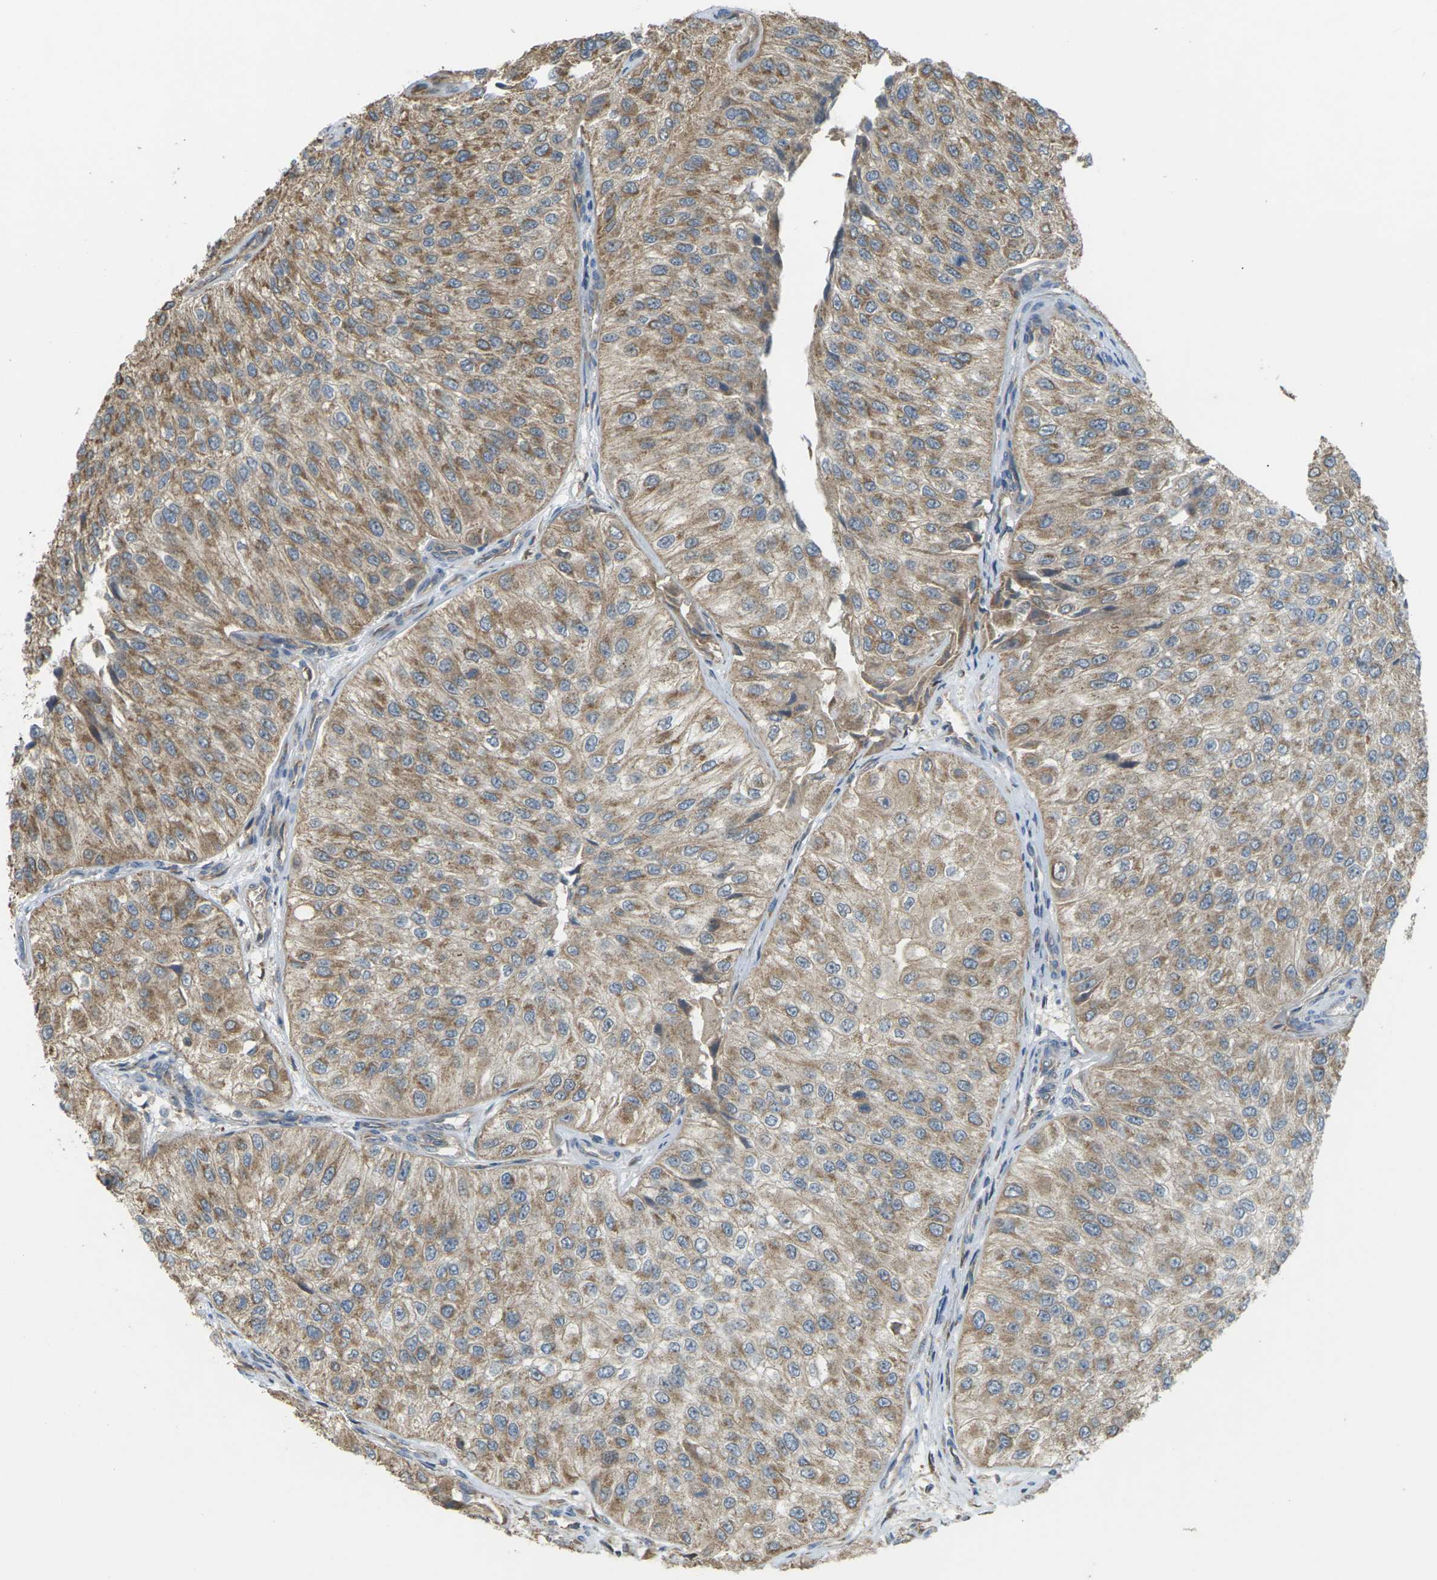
{"staining": {"intensity": "moderate", "quantity": ">75%", "location": "cytoplasmic/membranous"}, "tissue": "urothelial cancer", "cell_type": "Tumor cells", "image_type": "cancer", "snomed": [{"axis": "morphology", "description": "Urothelial carcinoma, High grade"}, {"axis": "topography", "description": "Kidney"}, {"axis": "topography", "description": "Urinary bladder"}], "caption": "Tumor cells display medium levels of moderate cytoplasmic/membranous positivity in approximately >75% of cells in high-grade urothelial carcinoma.", "gene": "KSR1", "patient": {"sex": "male", "age": 77}}